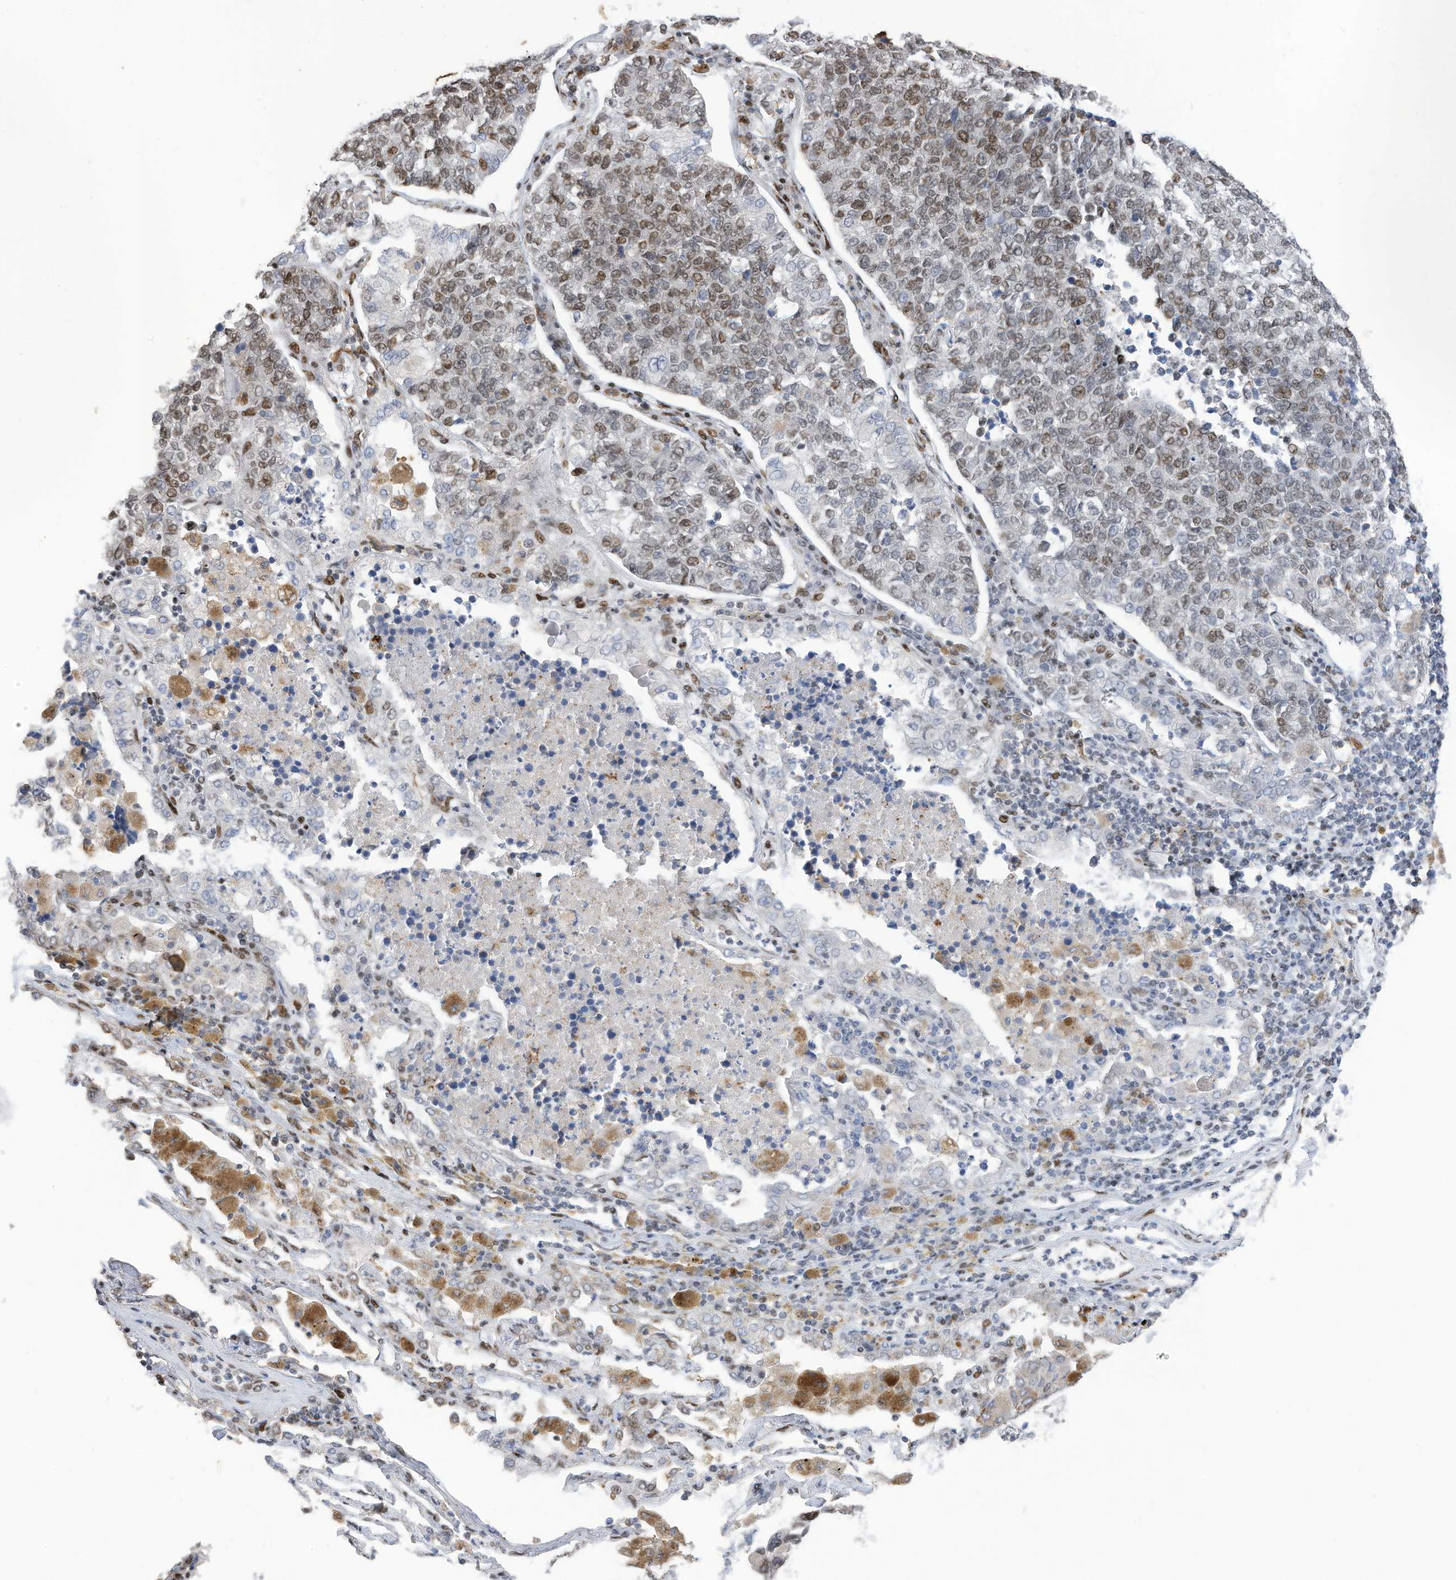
{"staining": {"intensity": "moderate", "quantity": "25%-75%", "location": "nuclear"}, "tissue": "lung cancer", "cell_type": "Tumor cells", "image_type": "cancer", "snomed": [{"axis": "morphology", "description": "Adenocarcinoma, NOS"}, {"axis": "topography", "description": "Lung"}], "caption": "Approximately 25%-75% of tumor cells in human adenocarcinoma (lung) display moderate nuclear protein staining as visualized by brown immunohistochemical staining.", "gene": "RABL3", "patient": {"sex": "male", "age": 49}}